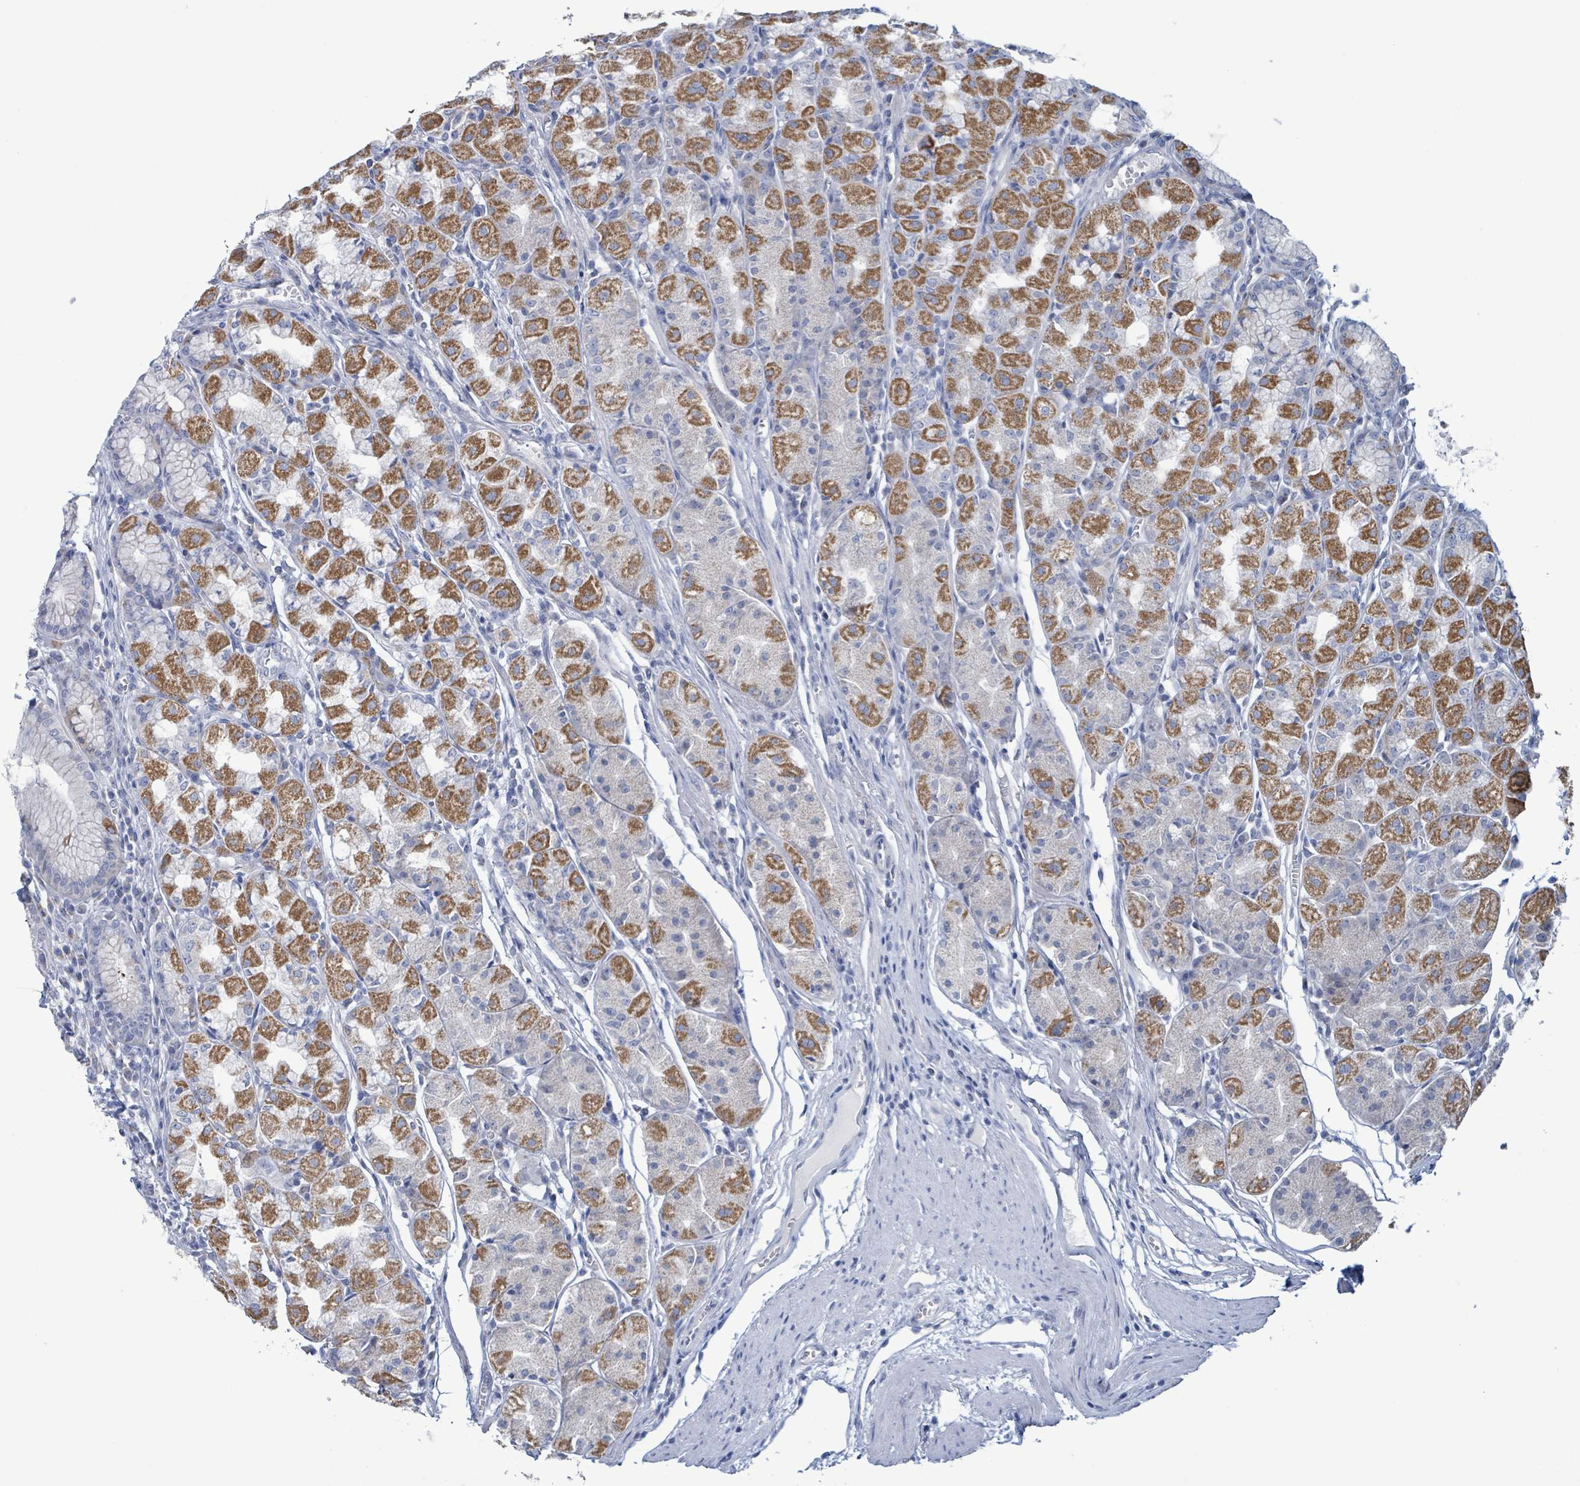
{"staining": {"intensity": "moderate", "quantity": "25%-75%", "location": "cytoplasmic/membranous"}, "tissue": "stomach", "cell_type": "Glandular cells", "image_type": "normal", "snomed": [{"axis": "morphology", "description": "Normal tissue, NOS"}, {"axis": "topography", "description": "Stomach"}], "caption": "This micrograph exhibits immunohistochemistry staining of benign stomach, with medium moderate cytoplasmic/membranous positivity in about 25%-75% of glandular cells.", "gene": "AKR1C4", "patient": {"sex": "male", "age": 55}}